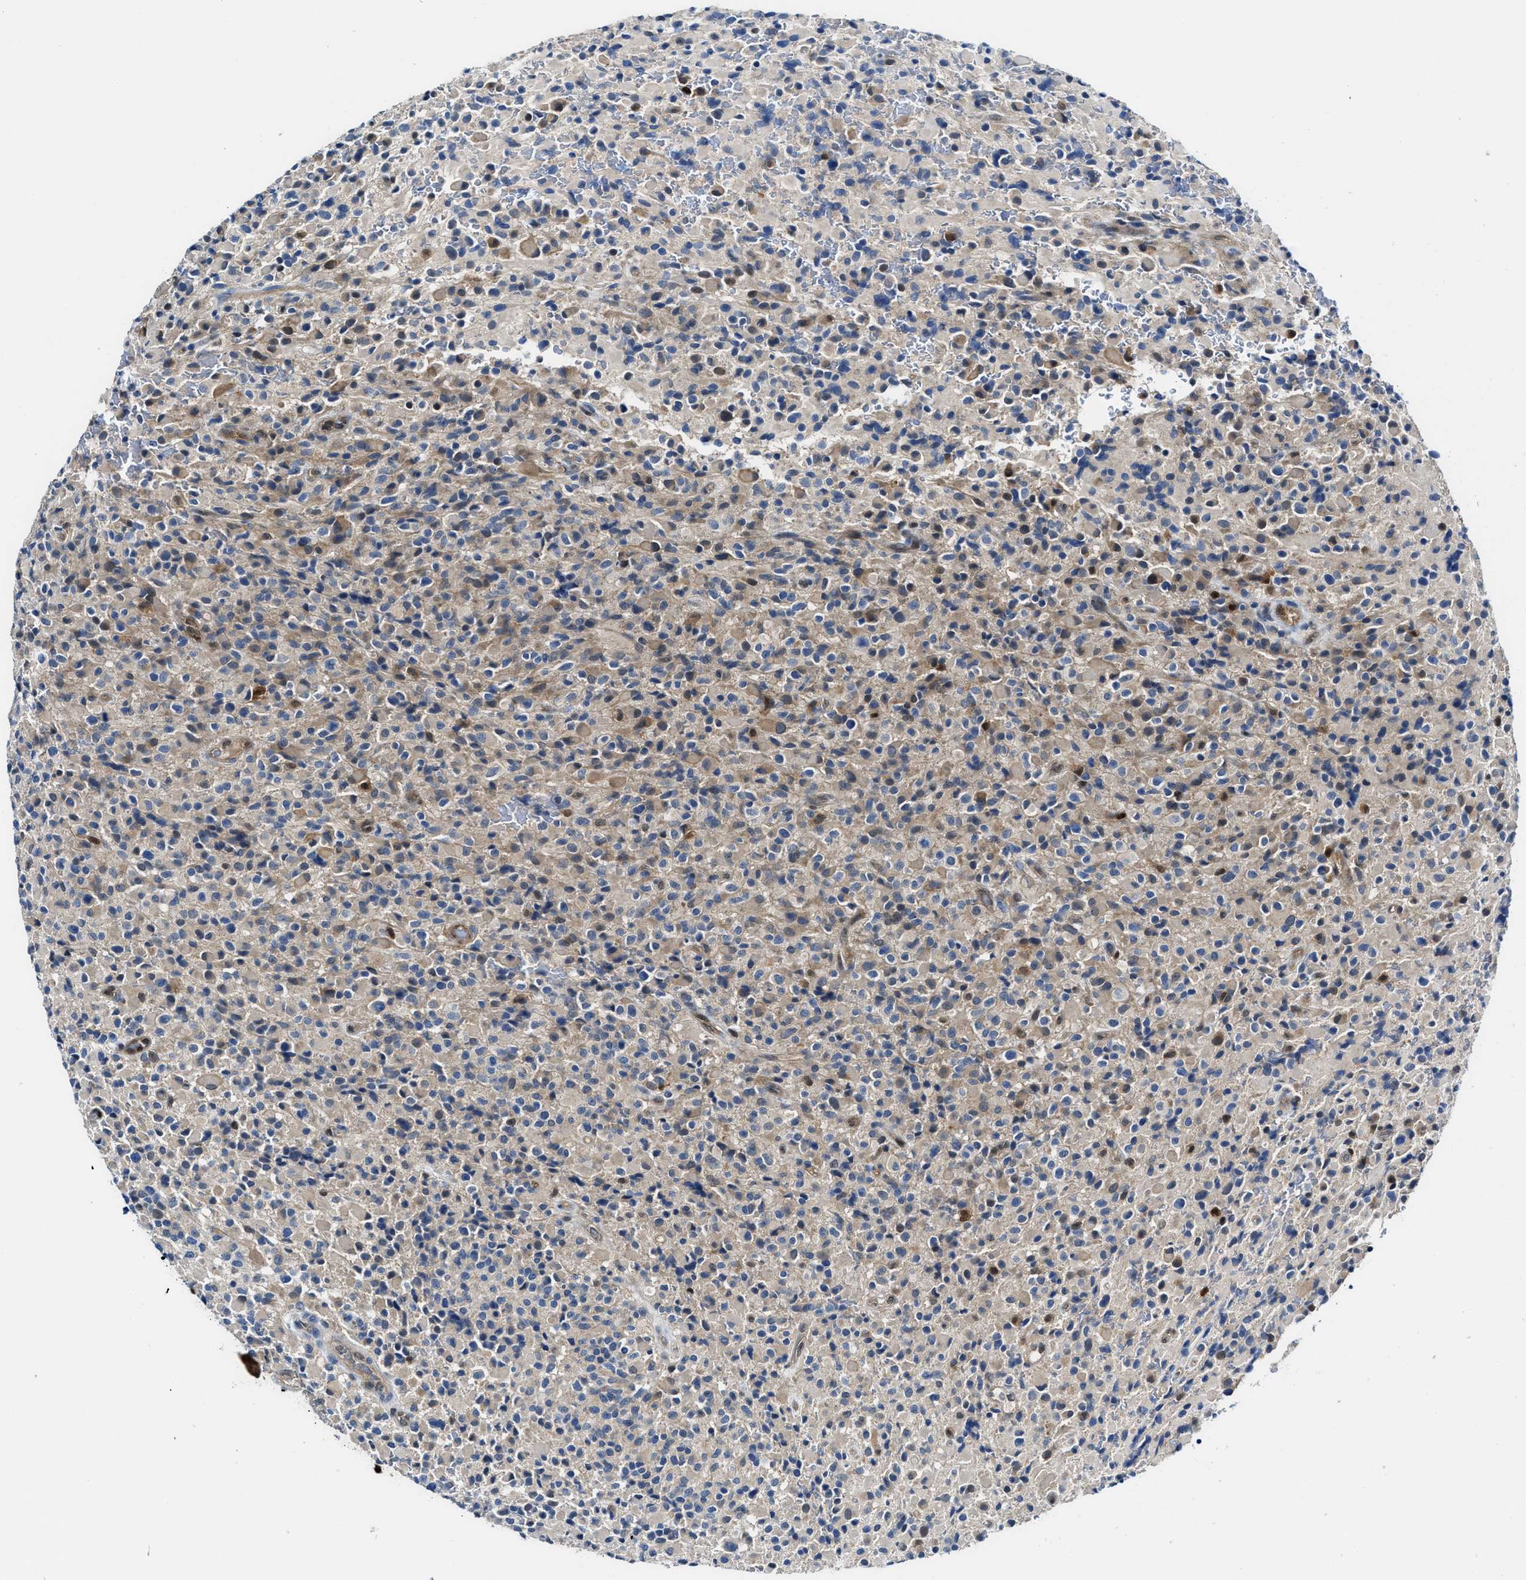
{"staining": {"intensity": "weak", "quantity": "<25%", "location": "cytoplasmic/membranous"}, "tissue": "glioma", "cell_type": "Tumor cells", "image_type": "cancer", "snomed": [{"axis": "morphology", "description": "Glioma, malignant, High grade"}, {"axis": "topography", "description": "Brain"}], "caption": "Tumor cells are negative for protein expression in human glioma.", "gene": "LTA4H", "patient": {"sex": "male", "age": 71}}